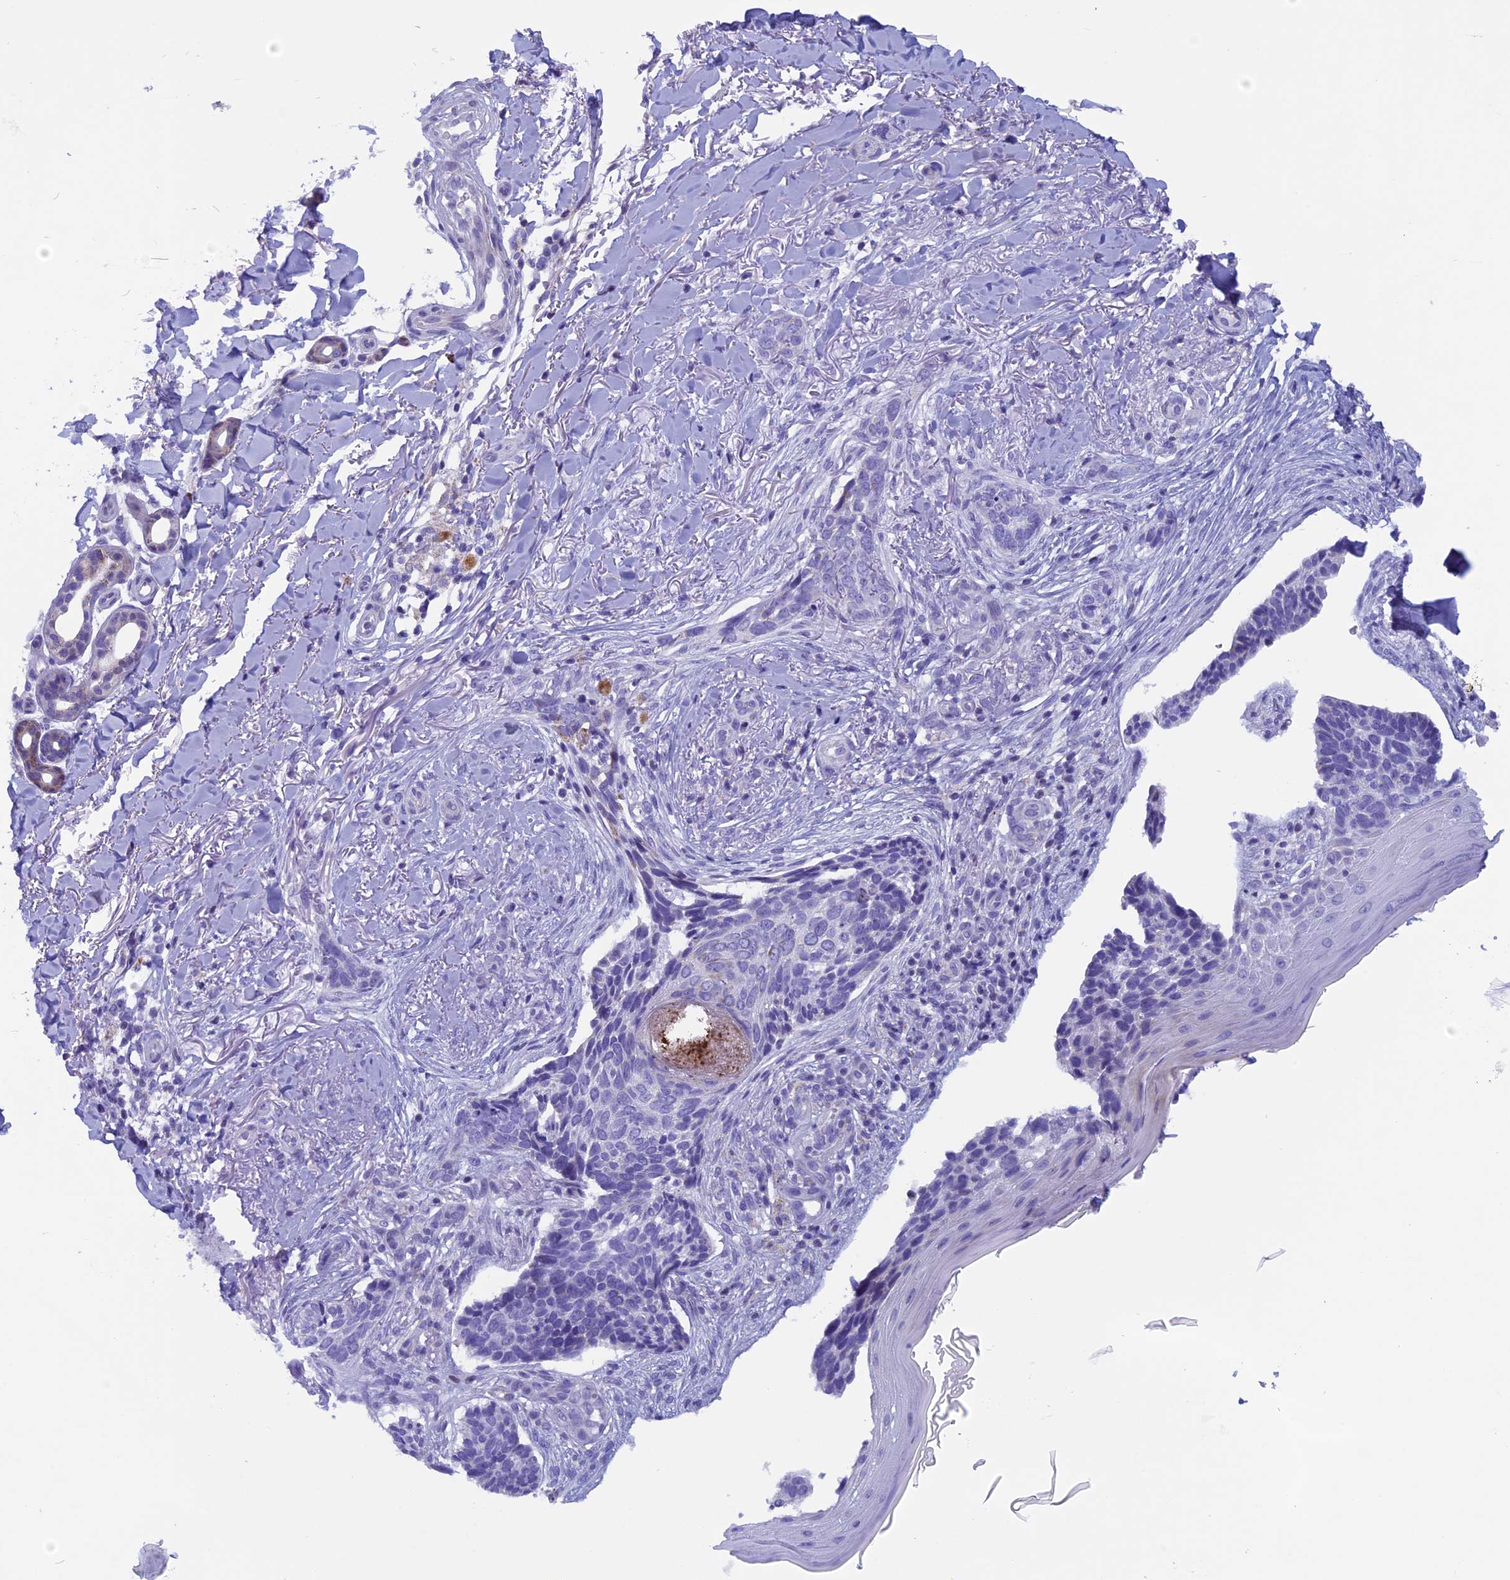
{"staining": {"intensity": "negative", "quantity": "none", "location": "none"}, "tissue": "skin cancer", "cell_type": "Tumor cells", "image_type": "cancer", "snomed": [{"axis": "morphology", "description": "Normal tissue, NOS"}, {"axis": "morphology", "description": "Basal cell carcinoma"}, {"axis": "topography", "description": "Skin"}], "caption": "Immunohistochemistry (IHC) of skin basal cell carcinoma shows no expression in tumor cells.", "gene": "ZNF563", "patient": {"sex": "female", "age": 67}}